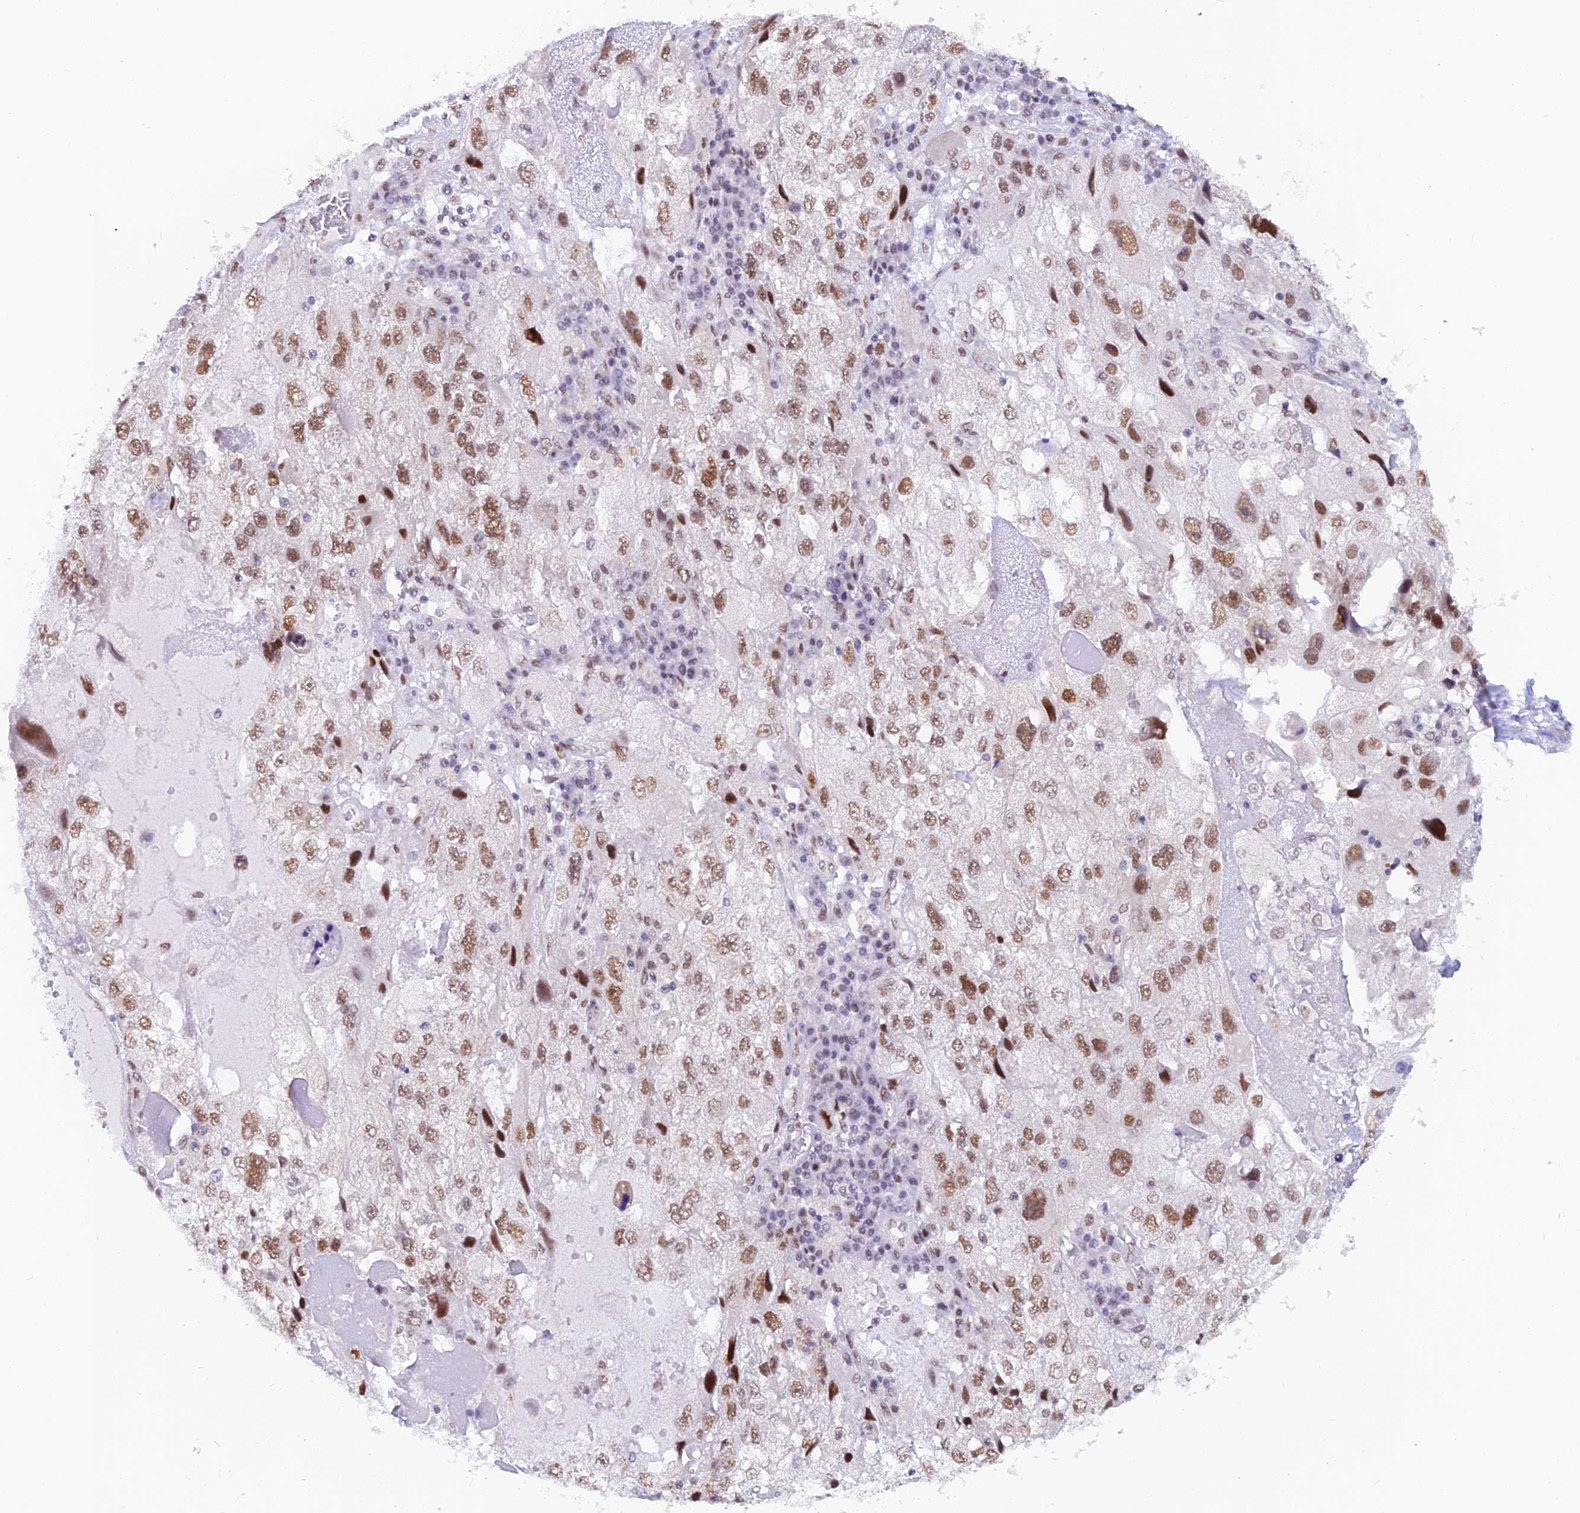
{"staining": {"intensity": "moderate", "quantity": "25%-75%", "location": "nuclear"}, "tissue": "endometrial cancer", "cell_type": "Tumor cells", "image_type": "cancer", "snomed": [{"axis": "morphology", "description": "Adenocarcinoma, NOS"}, {"axis": "topography", "description": "Endometrium"}], "caption": "Immunohistochemistry of human endometrial adenocarcinoma reveals medium levels of moderate nuclear expression in about 25%-75% of tumor cells. (DAB (3,3'-diaminobenzidine) IHC, brown staining for protein, blue staining for nuclei).", "gene": "DPY30", "patient": {"sex": "female", "age": 49}}